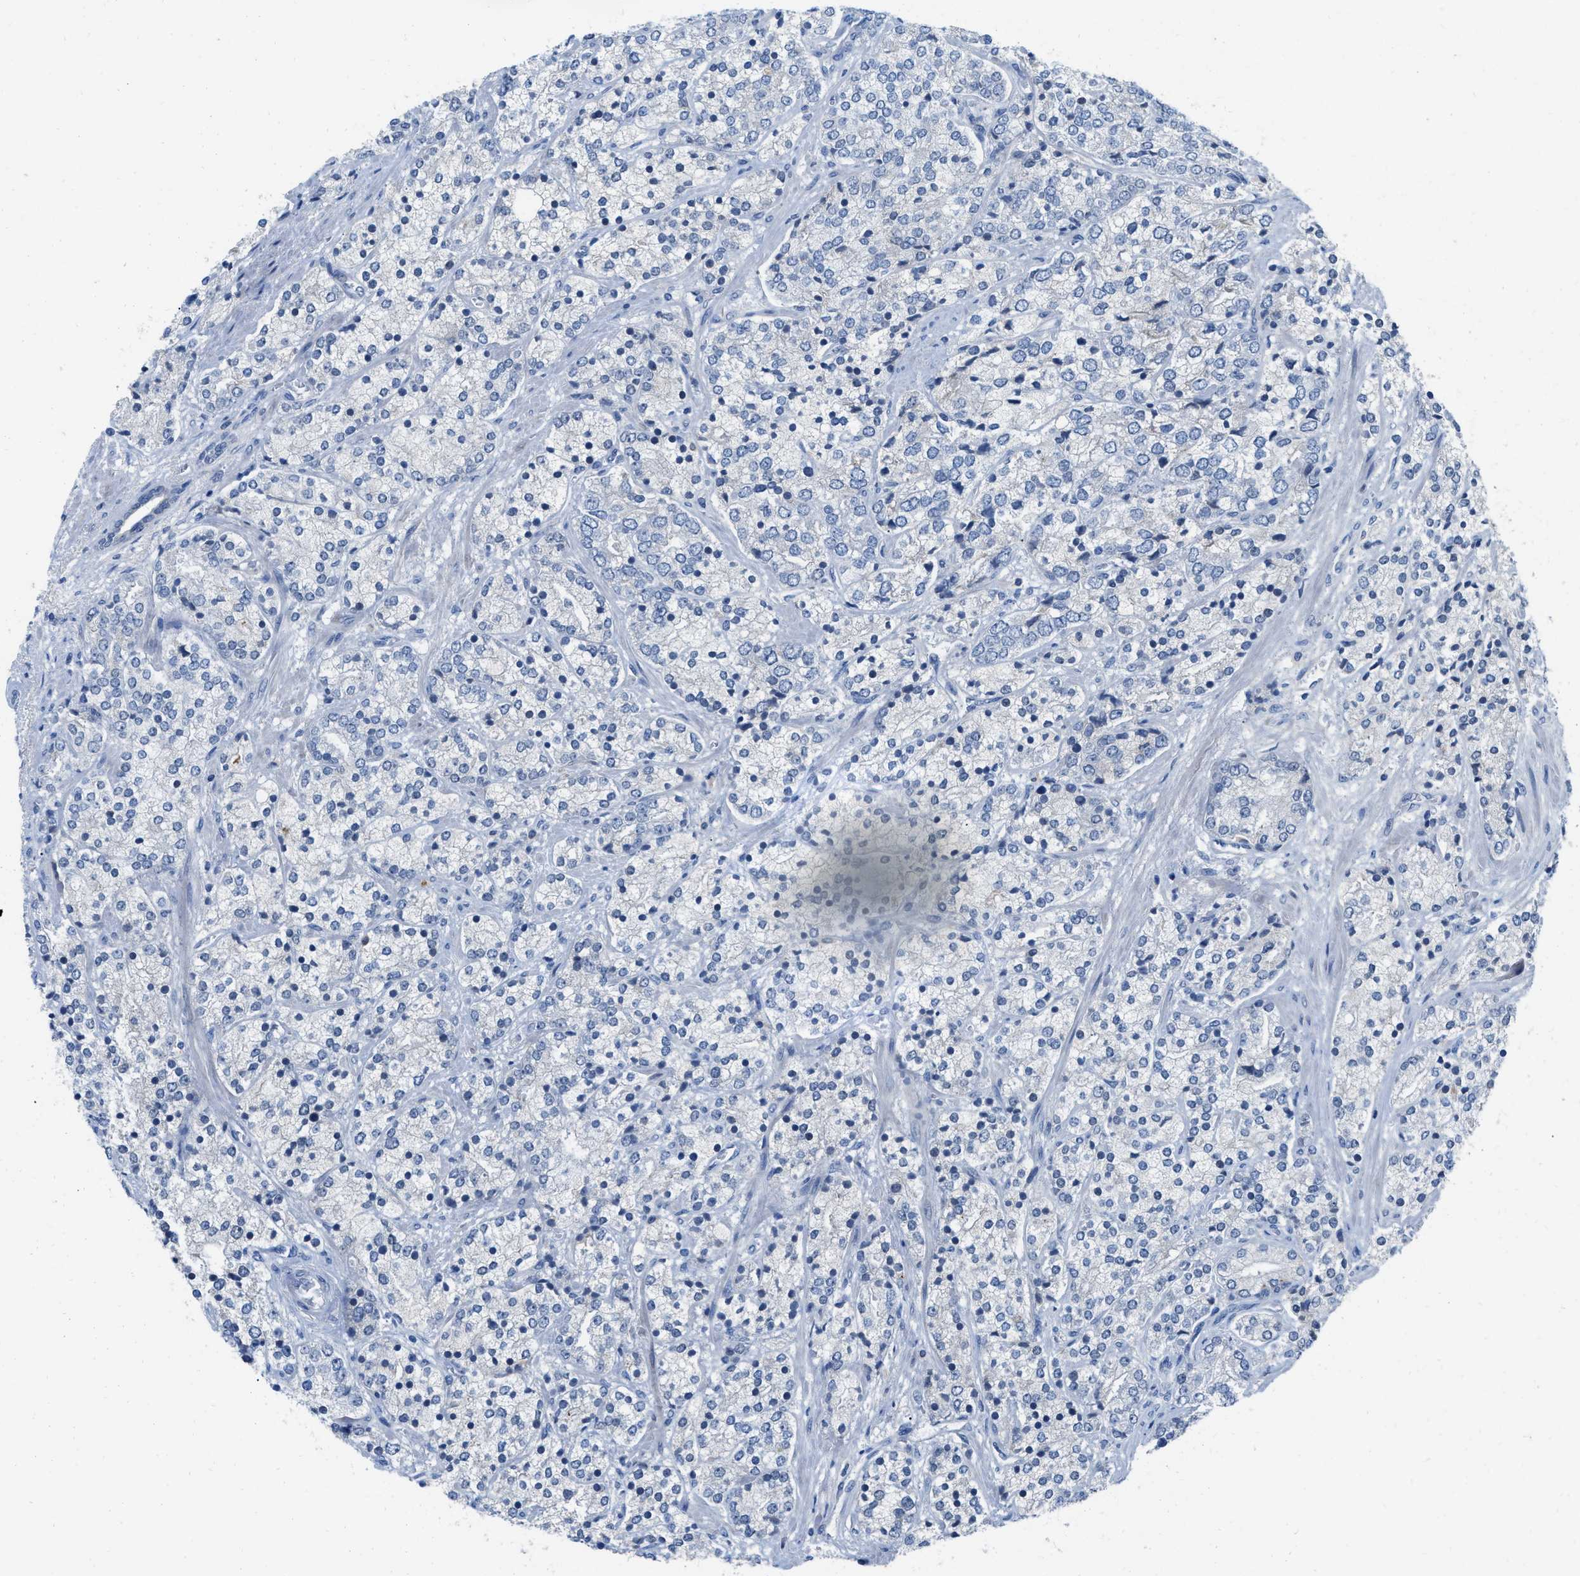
{"staining": {"intensity": "negative", "quantity": "none", "location": "none"}, "tissue": "prostate cancer", "cell_type": "Tumor cells", "image_type": "cancer", "snomed": [{"axis": "morphology", "description": "Adenocarcinoma, High grade"}, {"axis": "topography", "description": "Prostate"}], "caption": "Prostate cancer stained for a protein using IHC reveals no positivity tumor cells.", "gene": "HPX", "patient": {"sex": "male", "age": 71}}